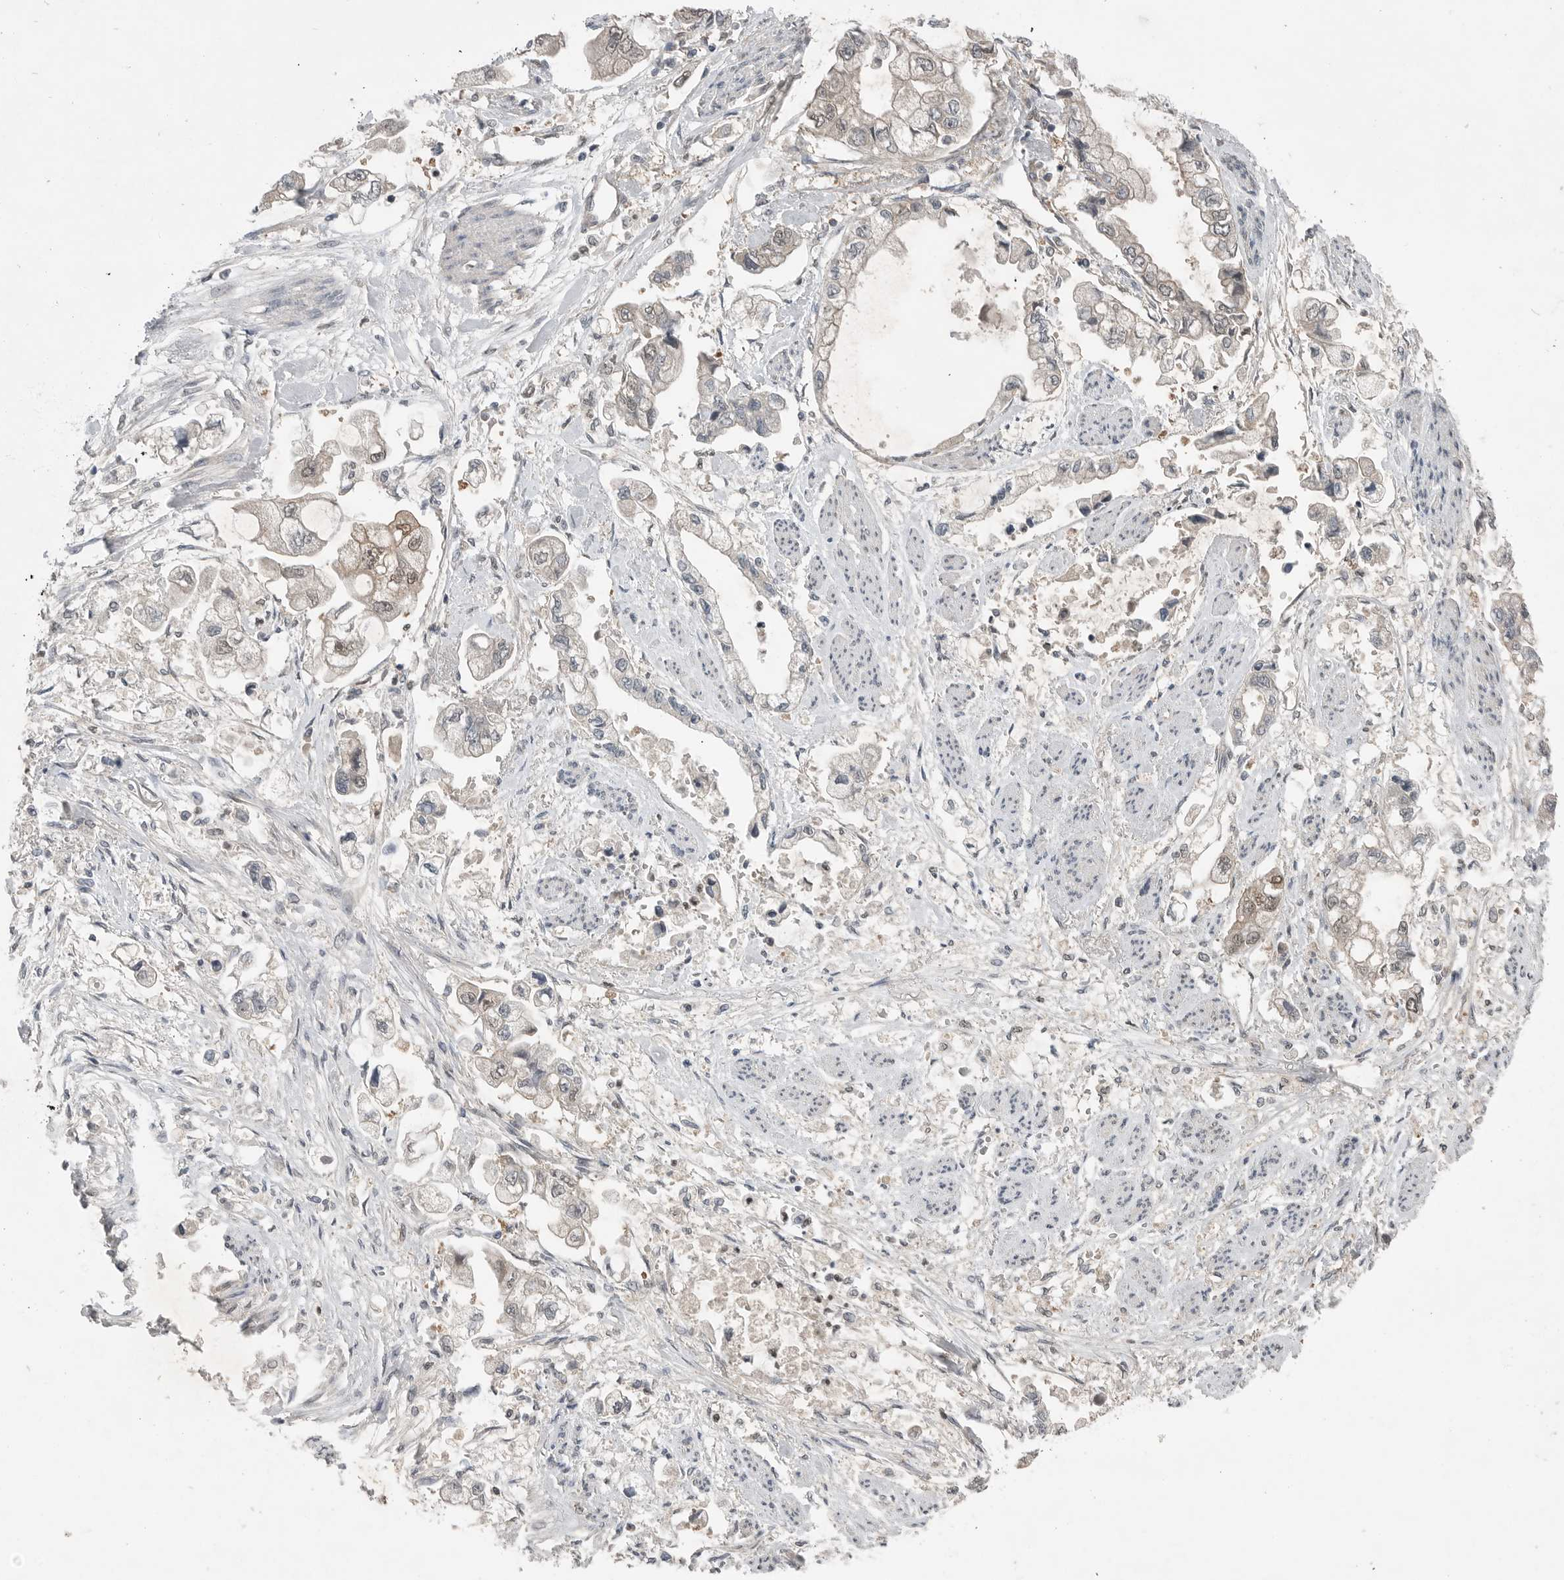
{"staining": {"intensity": "weak", "quantity": "<25%", "location": "nuclear"}, "tissue": "stomach cancer", "cell_type": "Tumor cells", "image_type": "cancer", "snomed": [{"axis": "morphology", "description": "Adenocarcinoma, NOS"}, {"axis": "topography", "description": "Stomach"}], "caption": "DAB immunohistochemical staining of human stomach cancer displays no significant positivity in tumor cells. The staining was performed using DAB to visualize the protein expression in brown, while the nuclei were stained in blue with hematoxylin (Magnification: 20x).", "gene": "MFAP3L", "patient": {"sex": "male", "age": 62}}